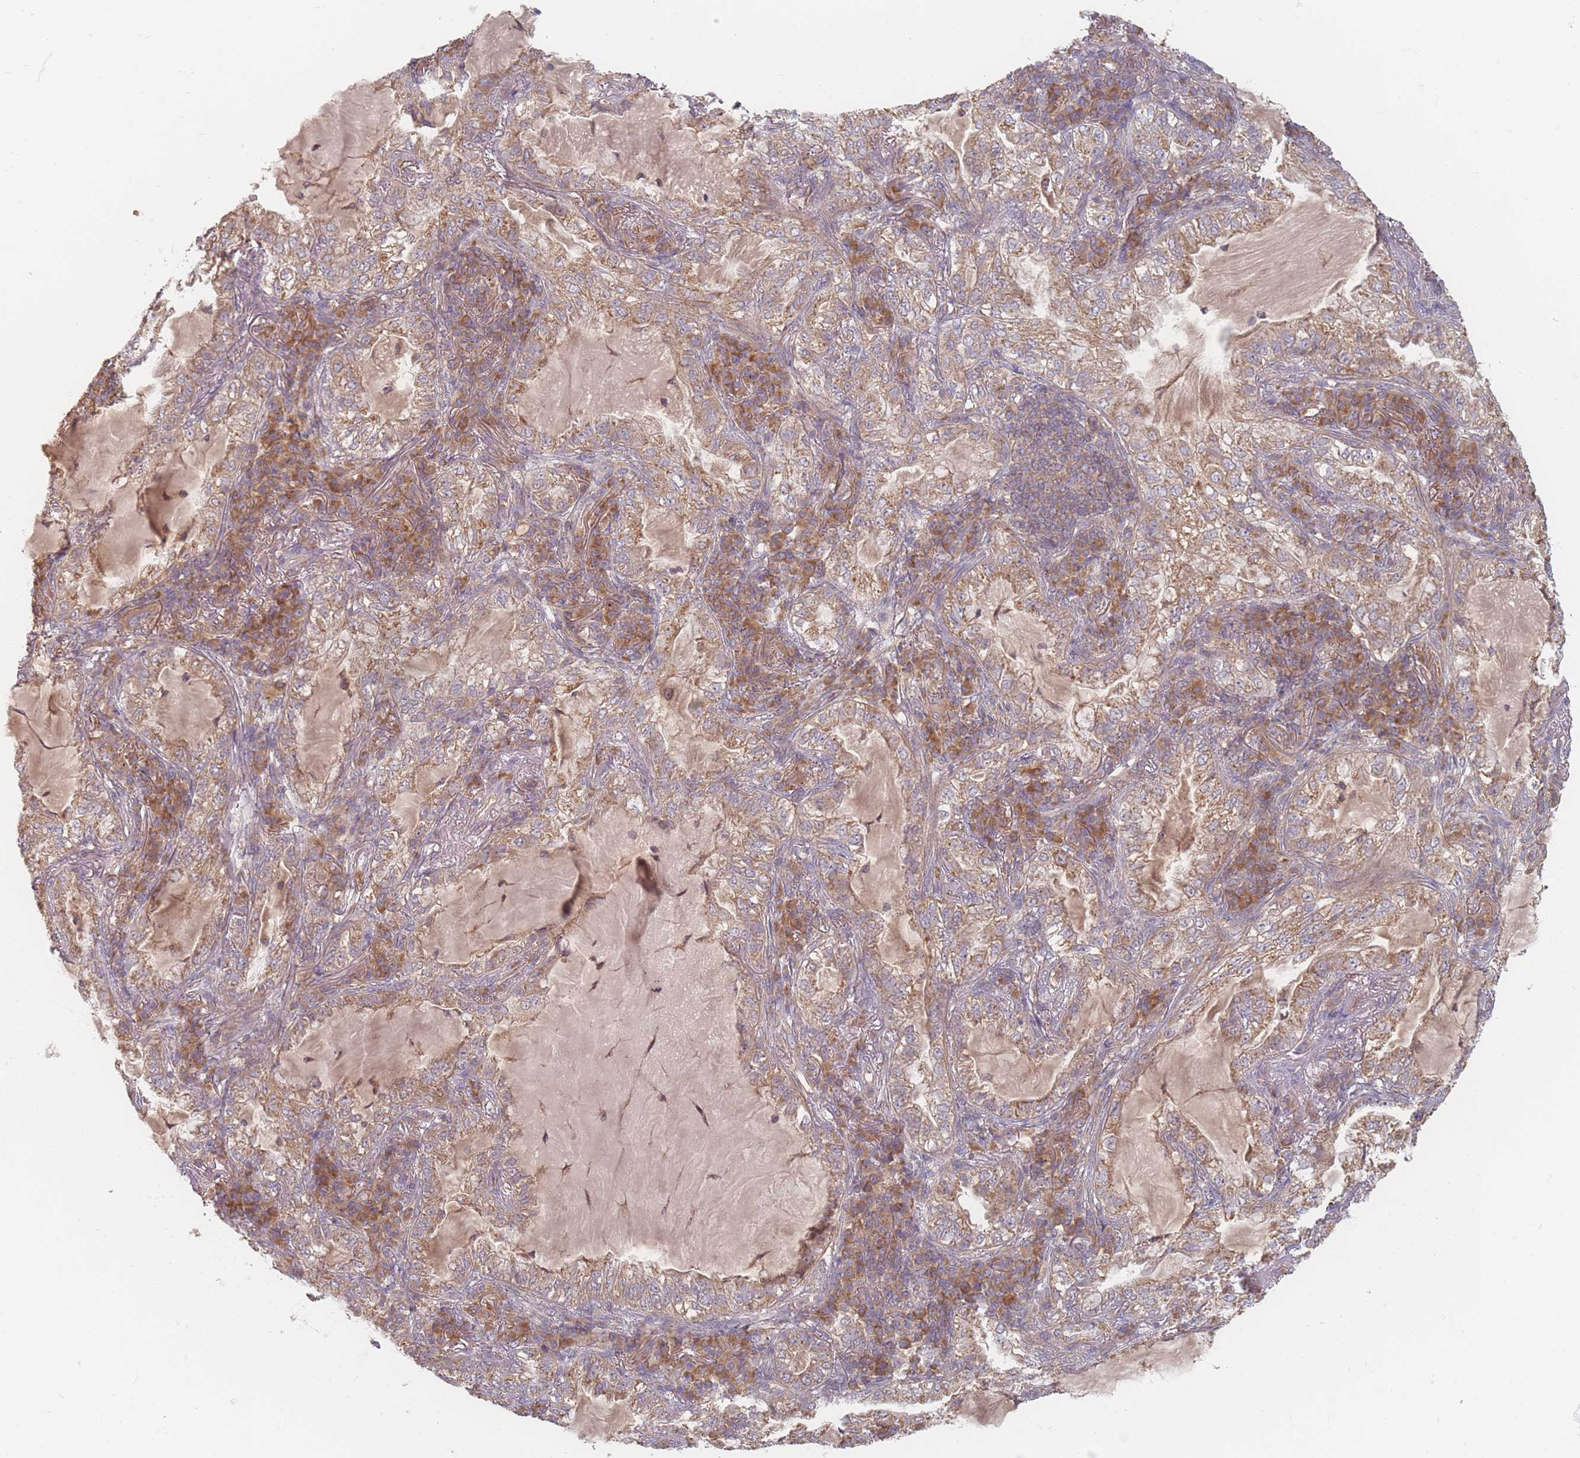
{"staining": {"intensity": "moderate", "quantity": ">75%", "location": "cytoplasmic/membranous"}, "tissue": "lung cancer", "cell_type": "Tumor cells", "image_type": "cancer", "snomed": [{"axis": "morphology", "description": "Adenocarcinoma, NOS"}, {"axis": "topography", "description": "Lung"}], "caption": "Immunohistochemical staining of human lung cancer demonstrates medium levels of moderate cytoplasmic/membranous protein expression in about >75% of tumor cells. Ihc stains the protein in brown and the nuclei are stained blue.", "gene": "SLC35F3", "patient": {"sex": "female", "age": 73}}